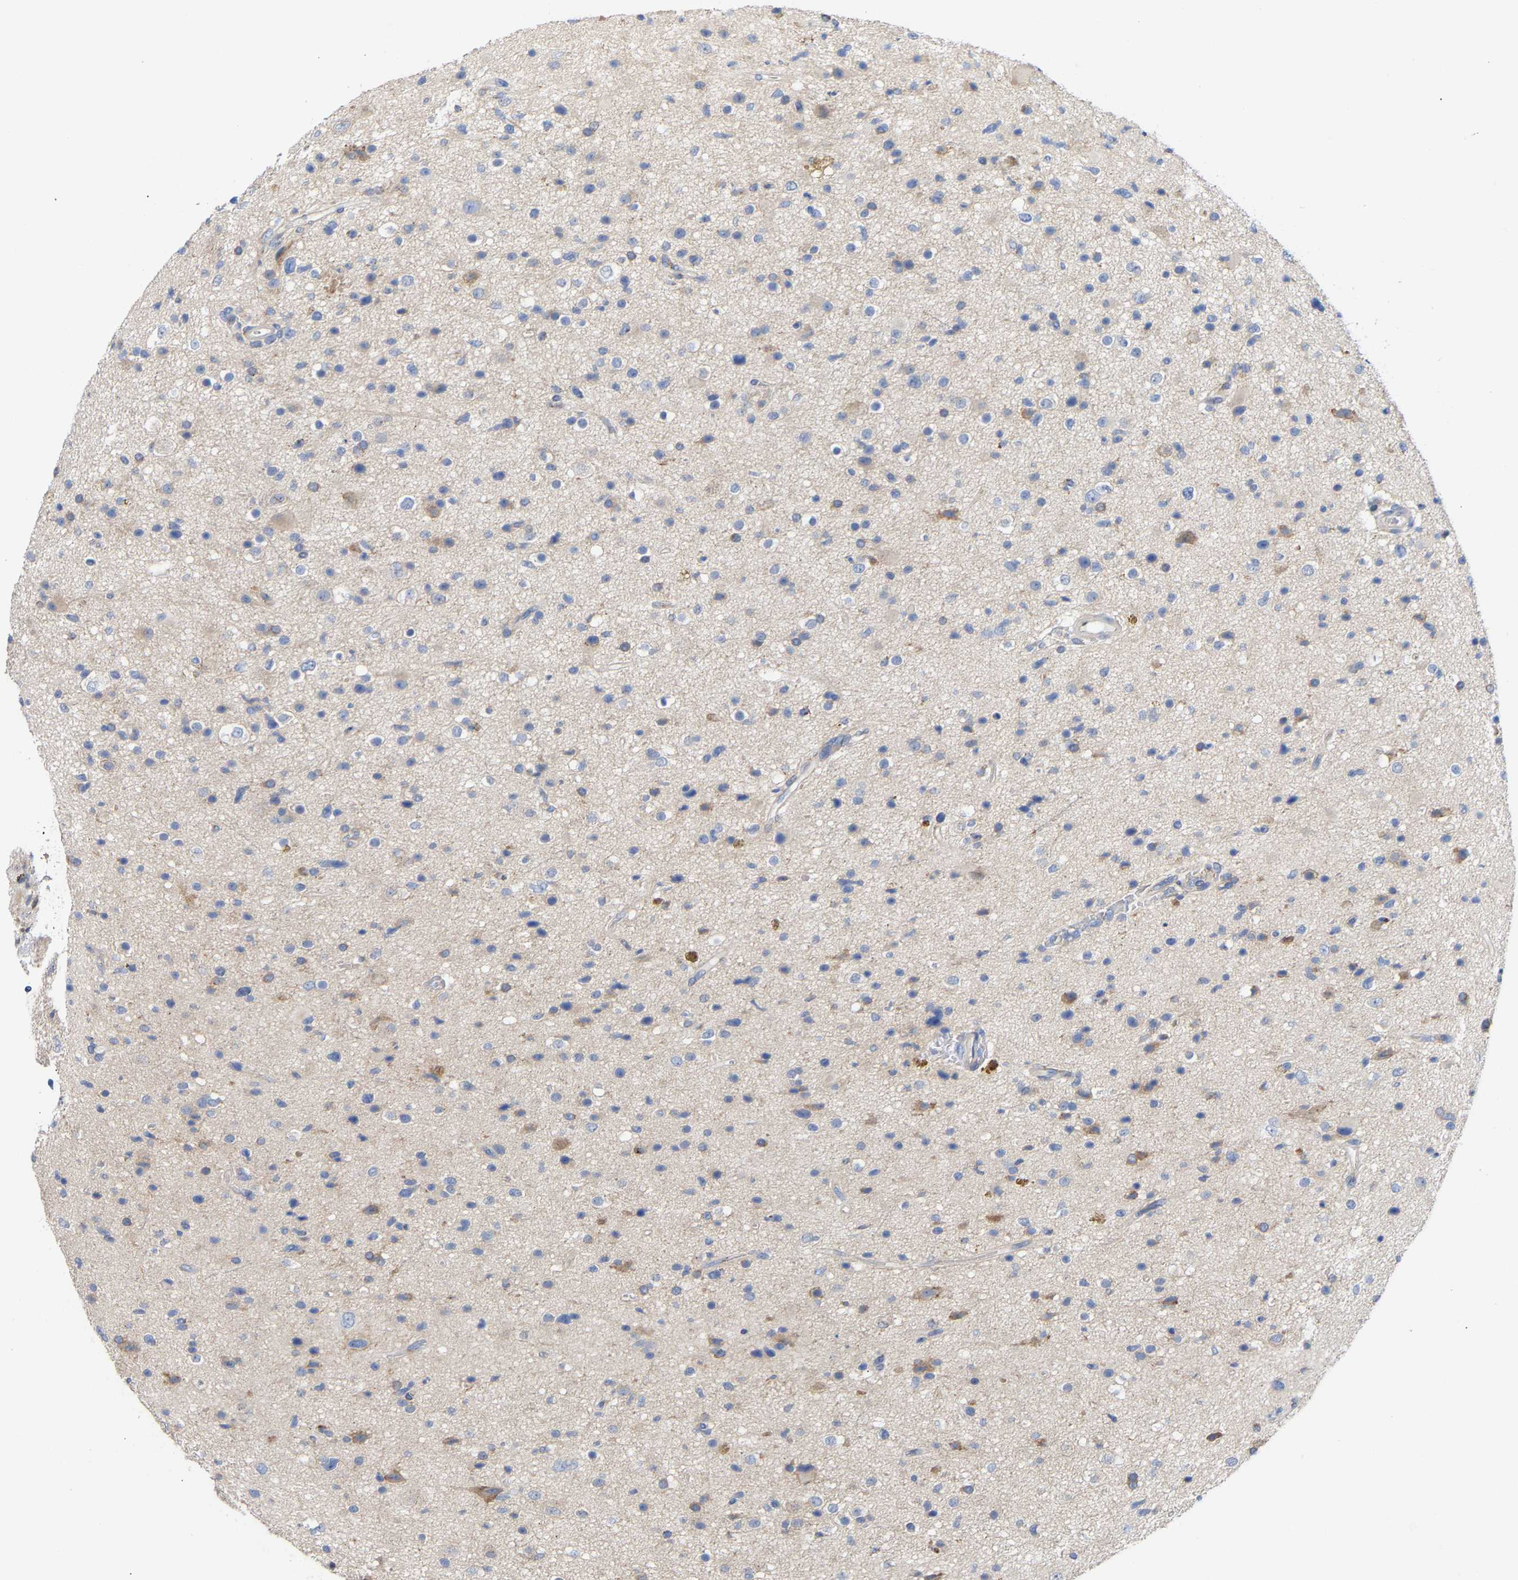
{"staining": {"intensity": "moderate", "quantity": "<25%", "location": "cytoplasmic/membranous"}, "tissue": "glioma", "cell_type": "Tumor cells", "image_type": "cancer", "snomed": [{"axis": "morphology", "description": "Glioma, malignant, High grade"}, {"axis": "topography", "description": "Brain"}], "caption": "Tumor cells display low levels of moderate cytoplasmic/membranous expression in about <25% of cells in glioma.", "gene": "PPP1R15A", "patient": {"sex": "male", "age": 33}}